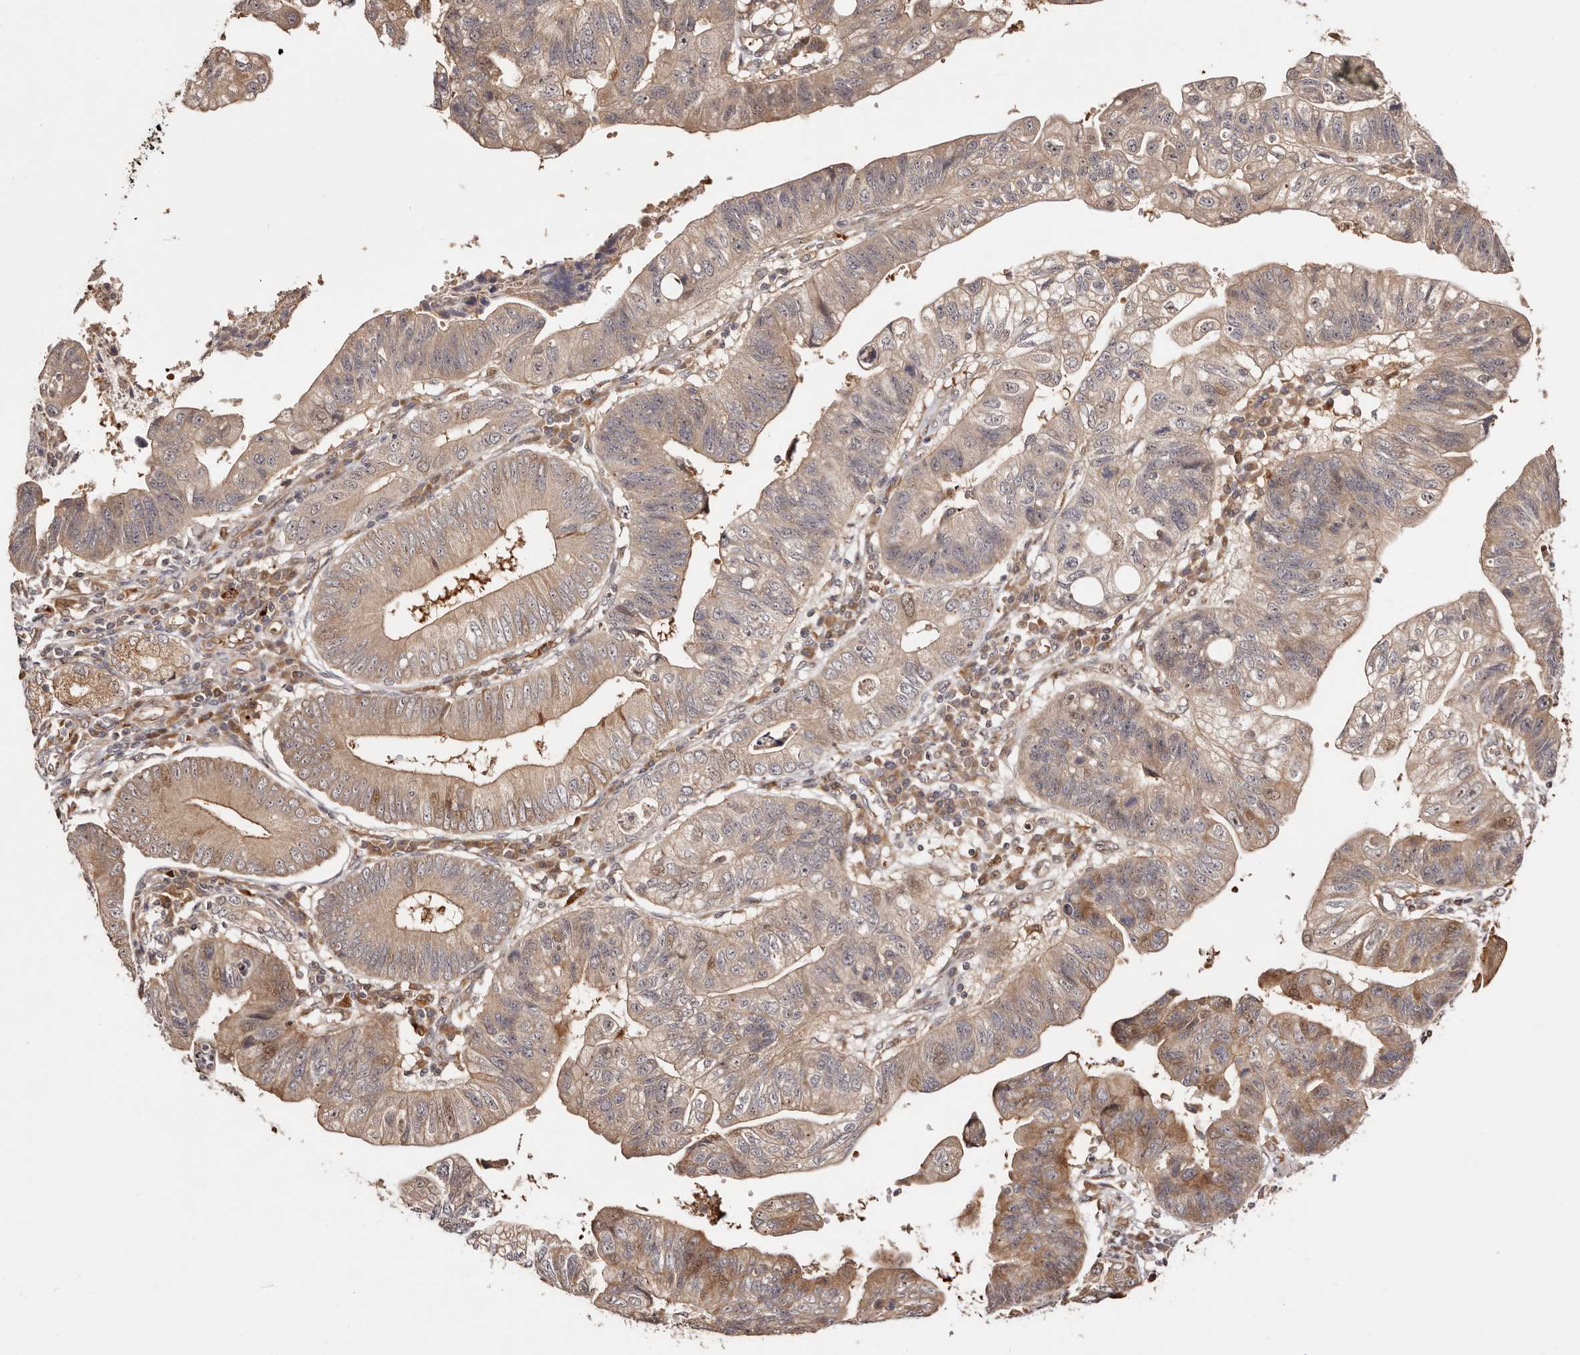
{"staining": {"intensity": "moderate", "quantity": "25%-75%", "location": "cytoplasmic/membranous,nuclear"}, "tissue": "stomach cancer", "cell_type": "Tumor cells", "image_type": "cancer", "snomed": [{"axis": "morphology", "description": "Adenocarcinoma, NOS"}, {"axis": "topography", "description": "Stomach"}], "caption": "Immunohistochemical staining of human stomach cancer shows medium levels of moderate cytoplasmic/membranous and nuclear expression in approximately 25%-75% of tumor cells.", "gene": "PTPN22", "patient": {"sex": "male", "age": 59}}